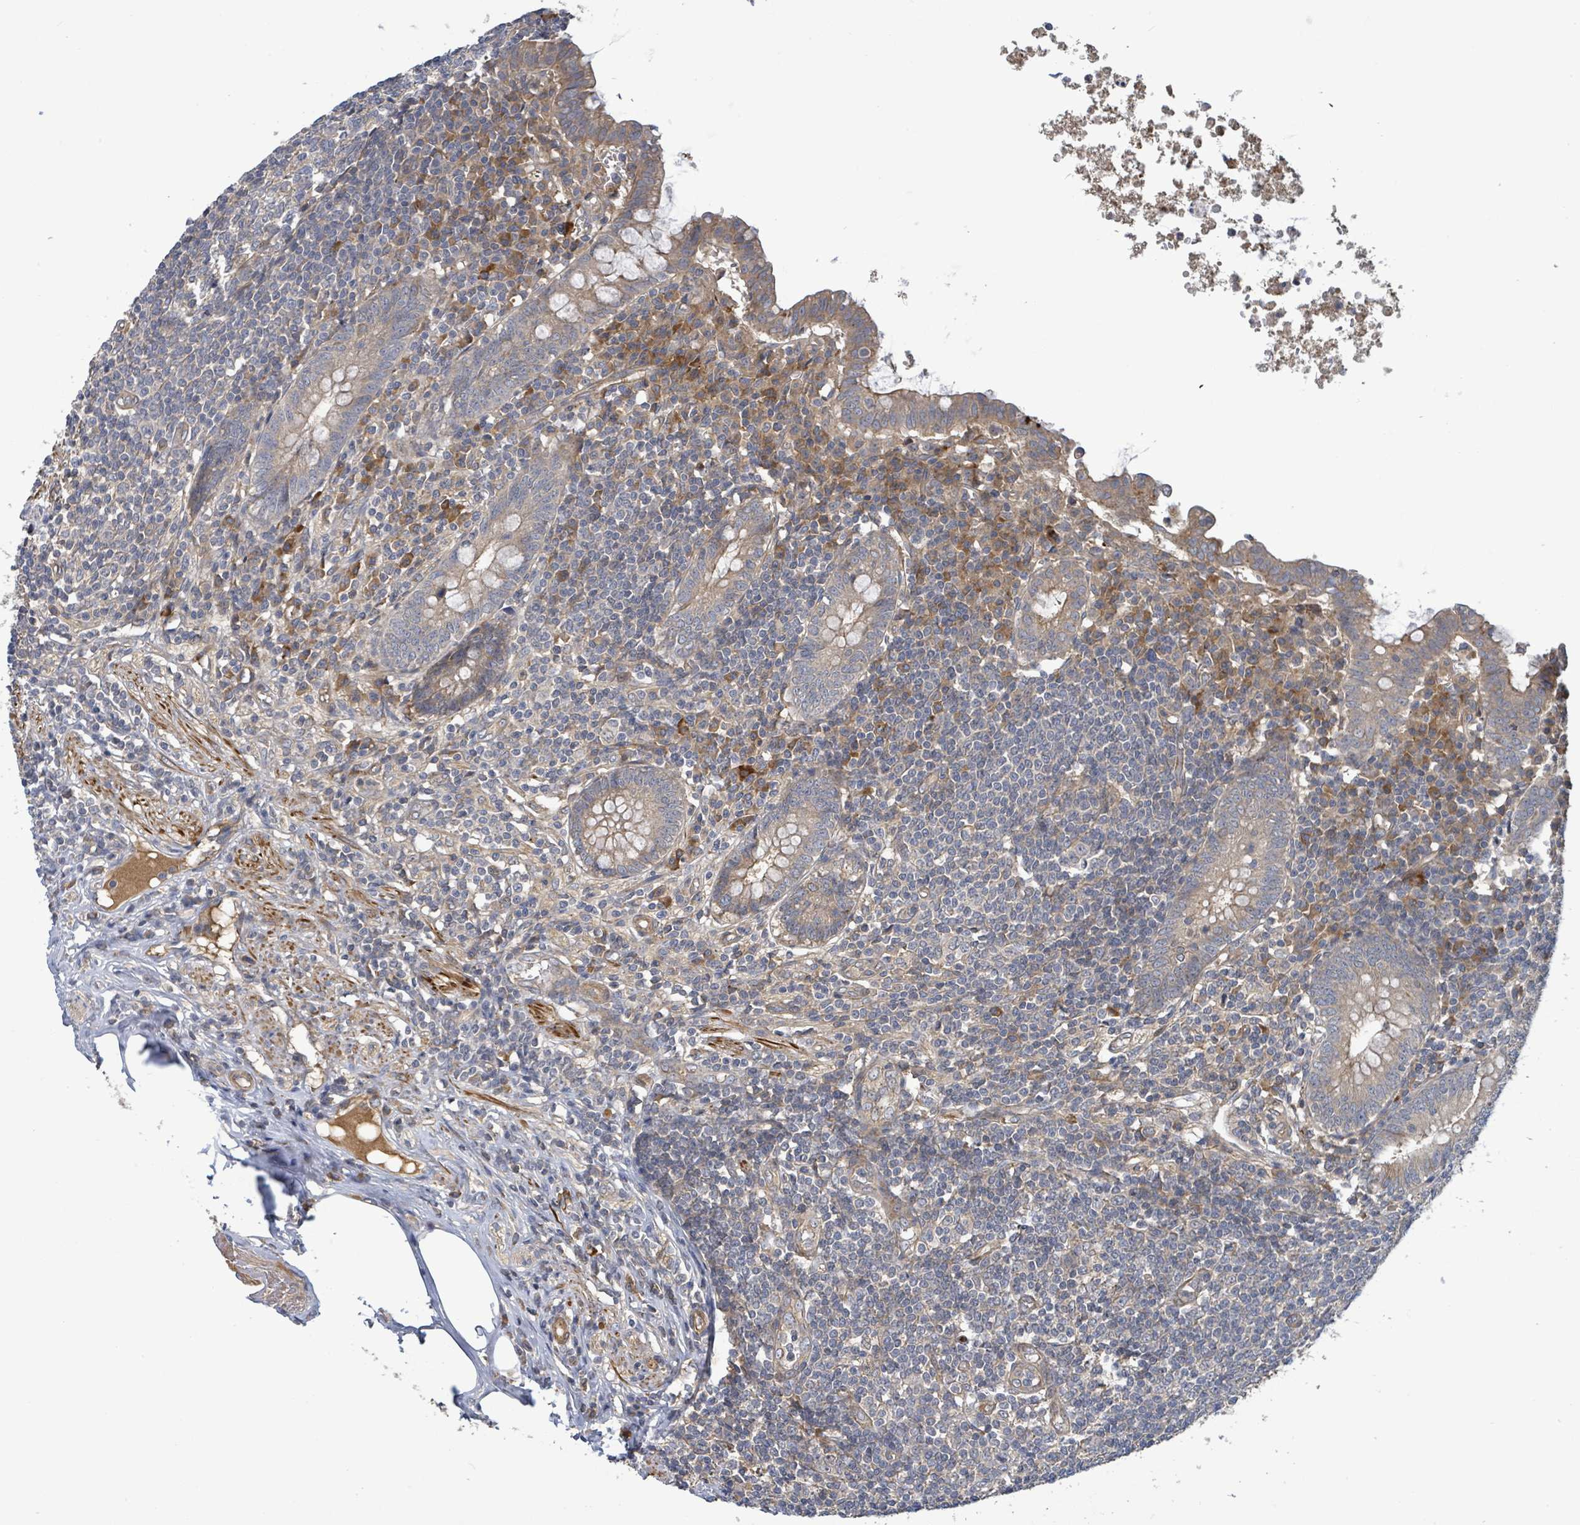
{"staining": {"intensity": "moderate", "quantity": ">75%", "location": "cytoplasmic/membranous"}, "tissue": "appendix", "cell_type": "Glandular cells", "image_type": "normal", "snomed": [{"axis": "morphology", "description": "Normal tissue, NOS"}, {"axis": "topography", "description": "Appendix"}], "caption": "The image displays immunohistochemical staining of normal appendix. There is moderate cytoplasmic/membranous staining is seen in about >75% of glandular cells.", "gene": "STARD4", "patient": {"sex": "male", "age": 83}}